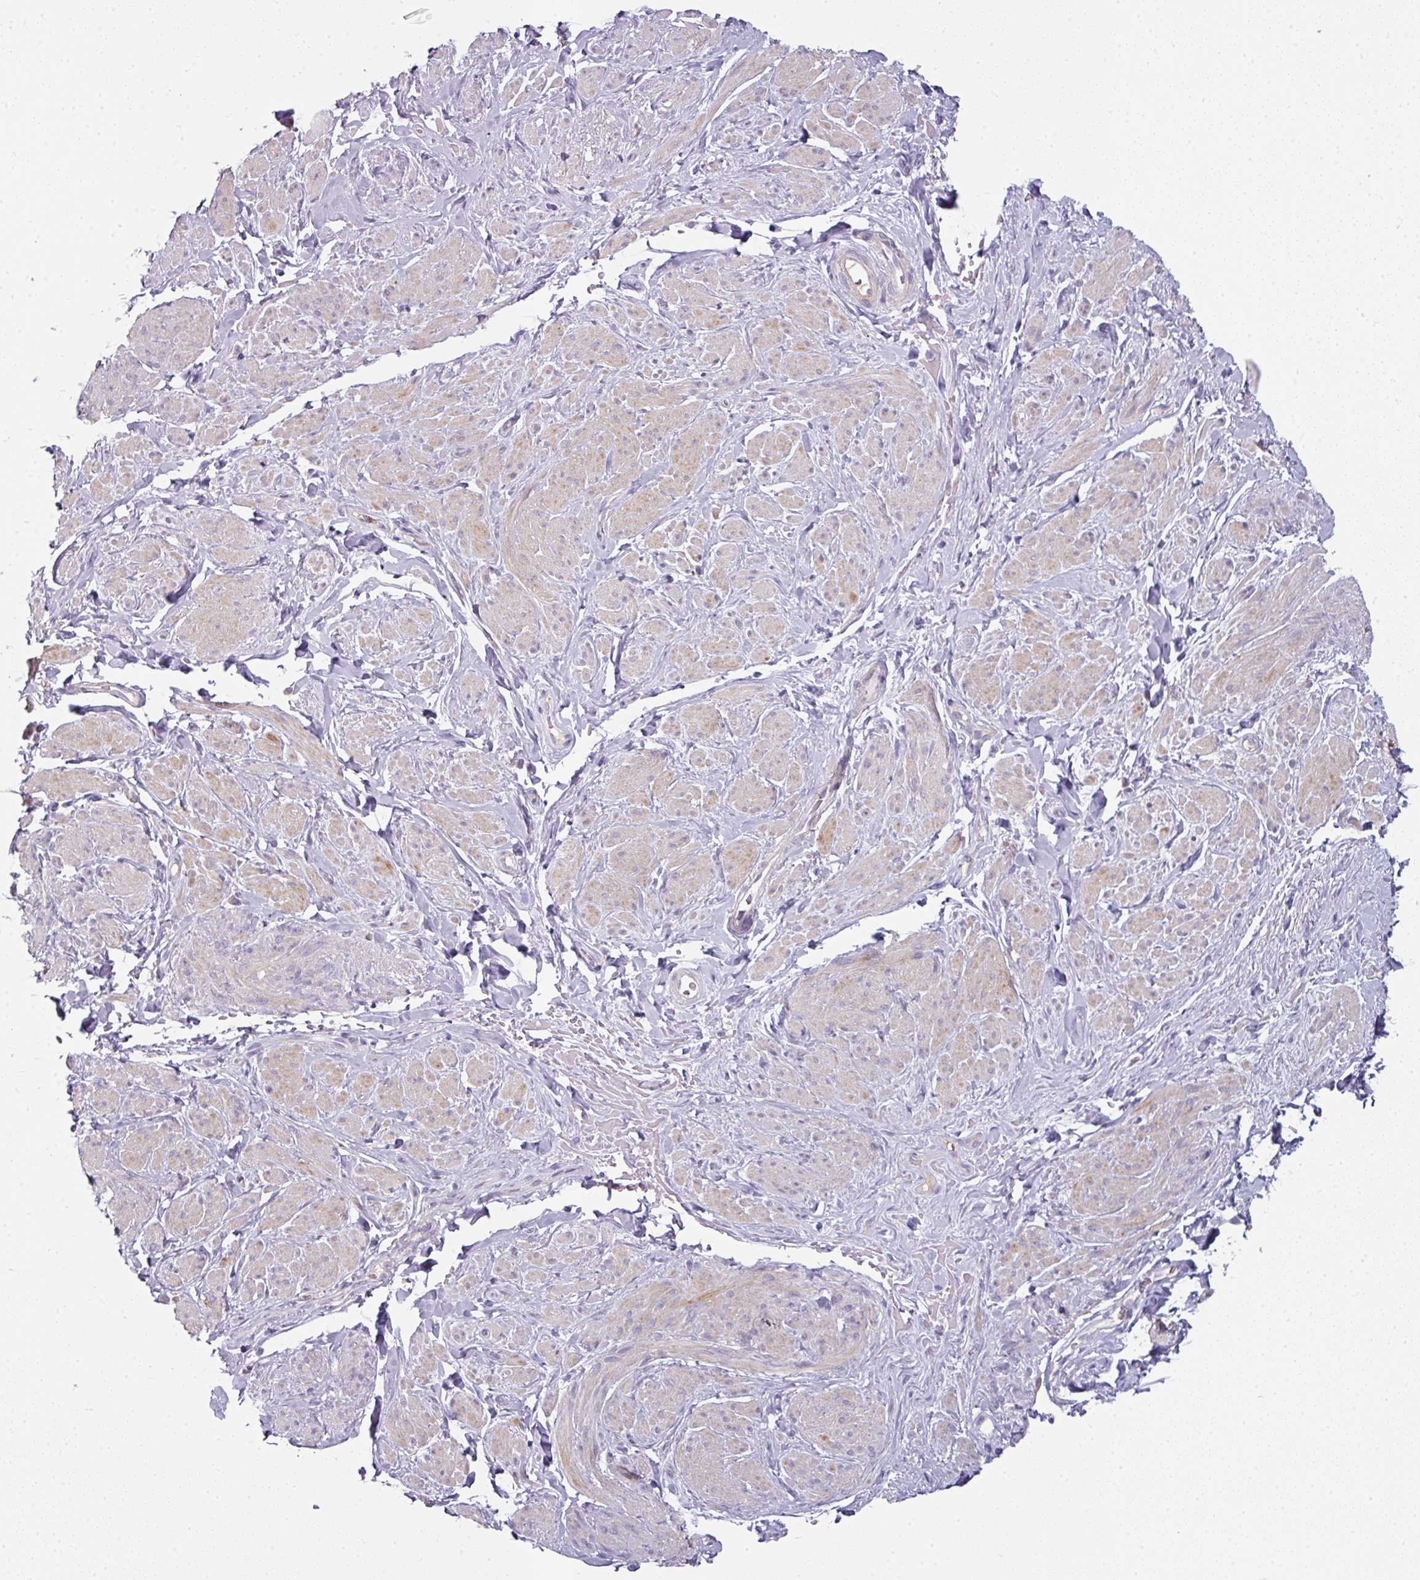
{"staining": {"intensity": "moderate", "quantity": "25%-75%", "location": "cytoplasmic/membranous"}, "tissue": "smooth muscle", "cell_type": "Smooth muscle cells", "image_type": "normal", "snomed": [{"axis": "morphology", "description": "Normal tissue, NOS"}, {"axis": "topography", "description": "Smooth muscle"}, {"axis": "topography", "description": "Peripheral nerve tissue"}], "caption": "High-power microscopy captured an immunohistochemistry (IHC) image of unremarkable smooth muscle, revealing moderate cytoplasmic/membranous expression in about 25%-75% of smooth muscle cells.", "gene": "FHAD1", "patient": {"sex": "male", "age": 69}}